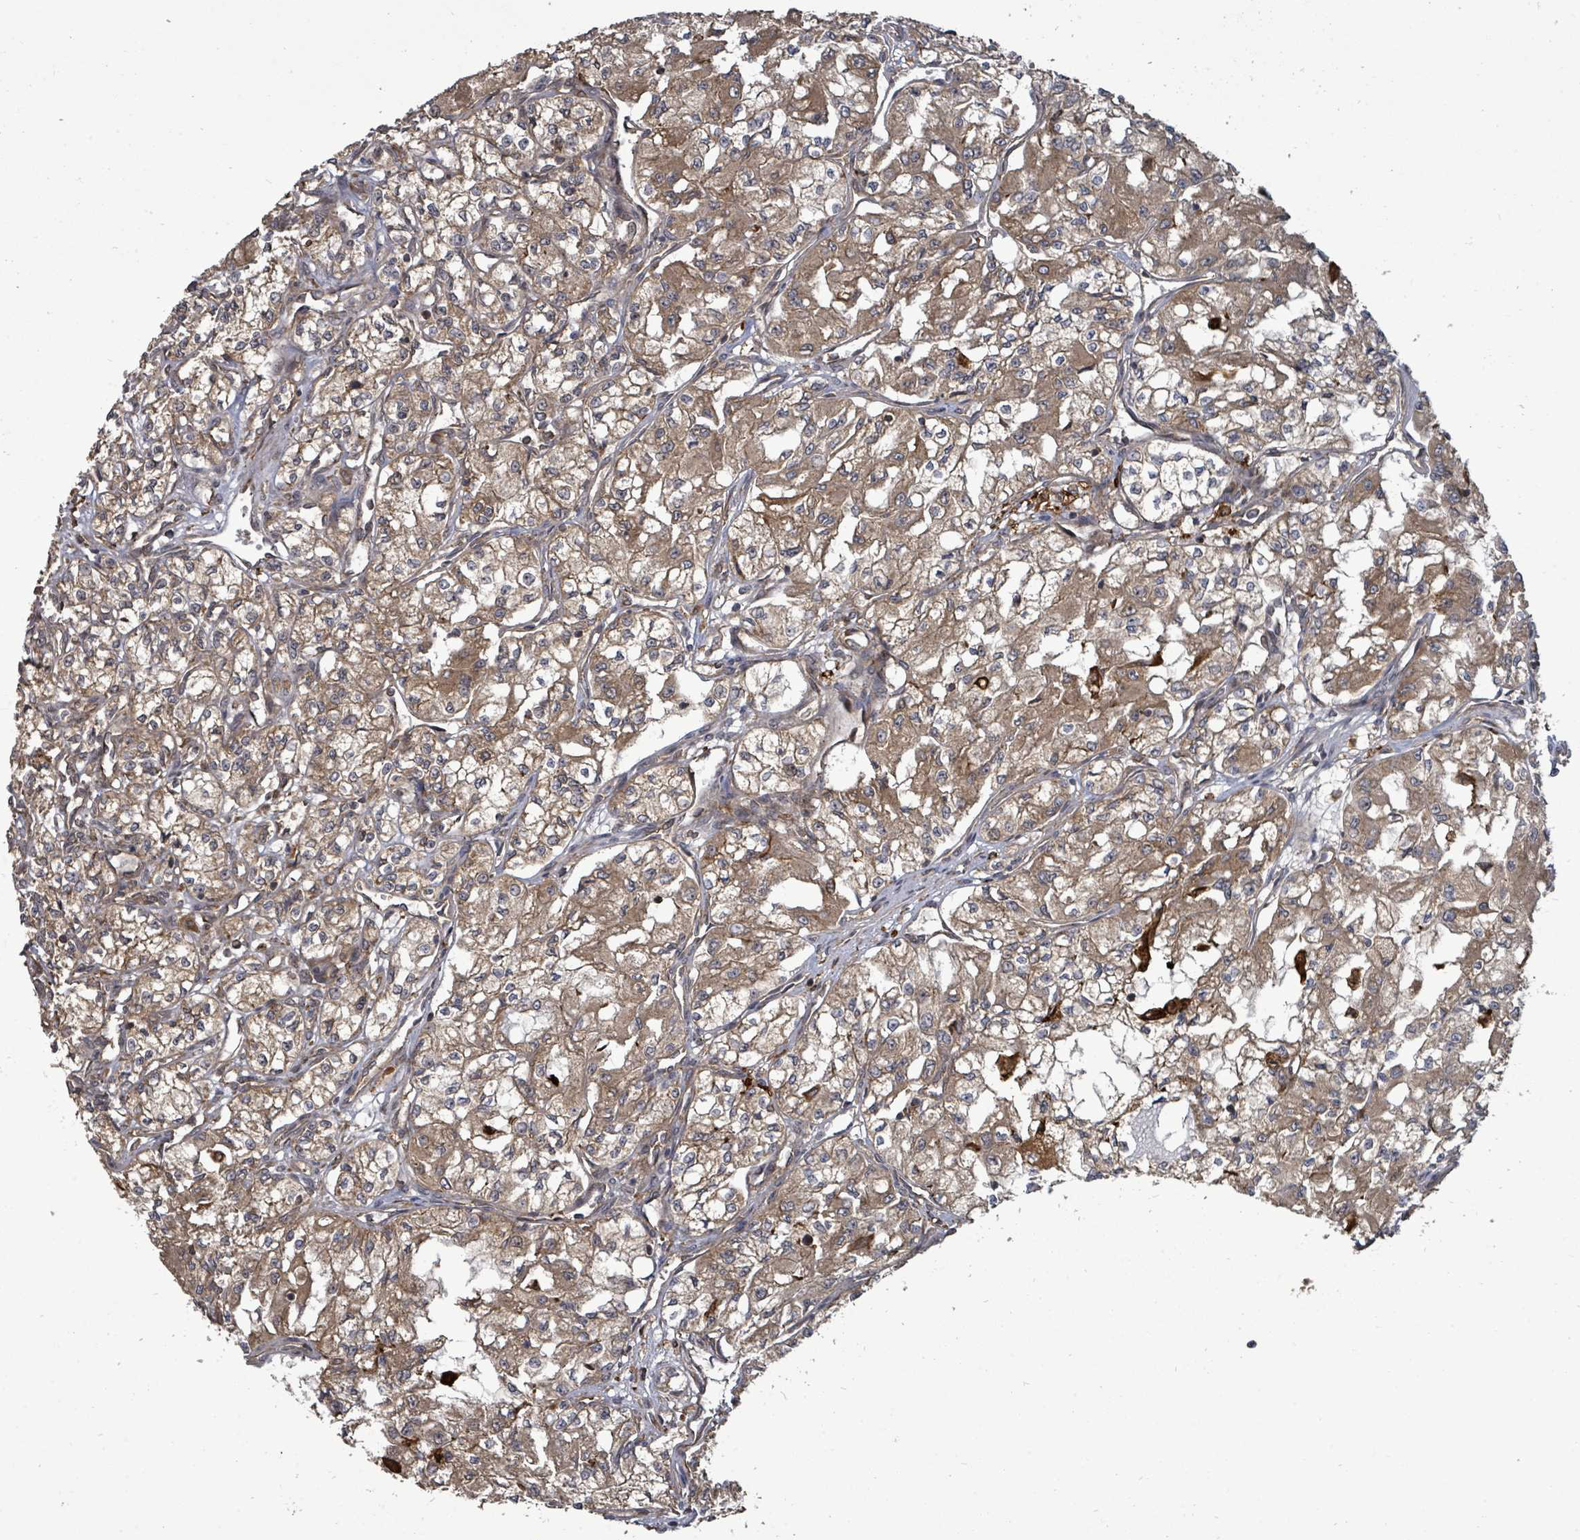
{"staining": {"intensity": "moderate", "quantity": ">75%", "location": "cytoplasmic/membranous"}, "tissue": "renal cancer", "cell_type": "Tumor cells", "image_type": "cancer", "snomed": [{"axis": "morphology", "description": "Adenocarcinoma, NOS"}, {"axis": "topography", "description": "Kidney"}], "caption": "Moderate cytoplasmic/membranous expression for a protein is present in approximately >75% of tumor cells of renal cancer (adenocarcinoma) using immunohistochemistry.", "gene": "EIF3C", "patient": {"sex": "male", "age": 59}}